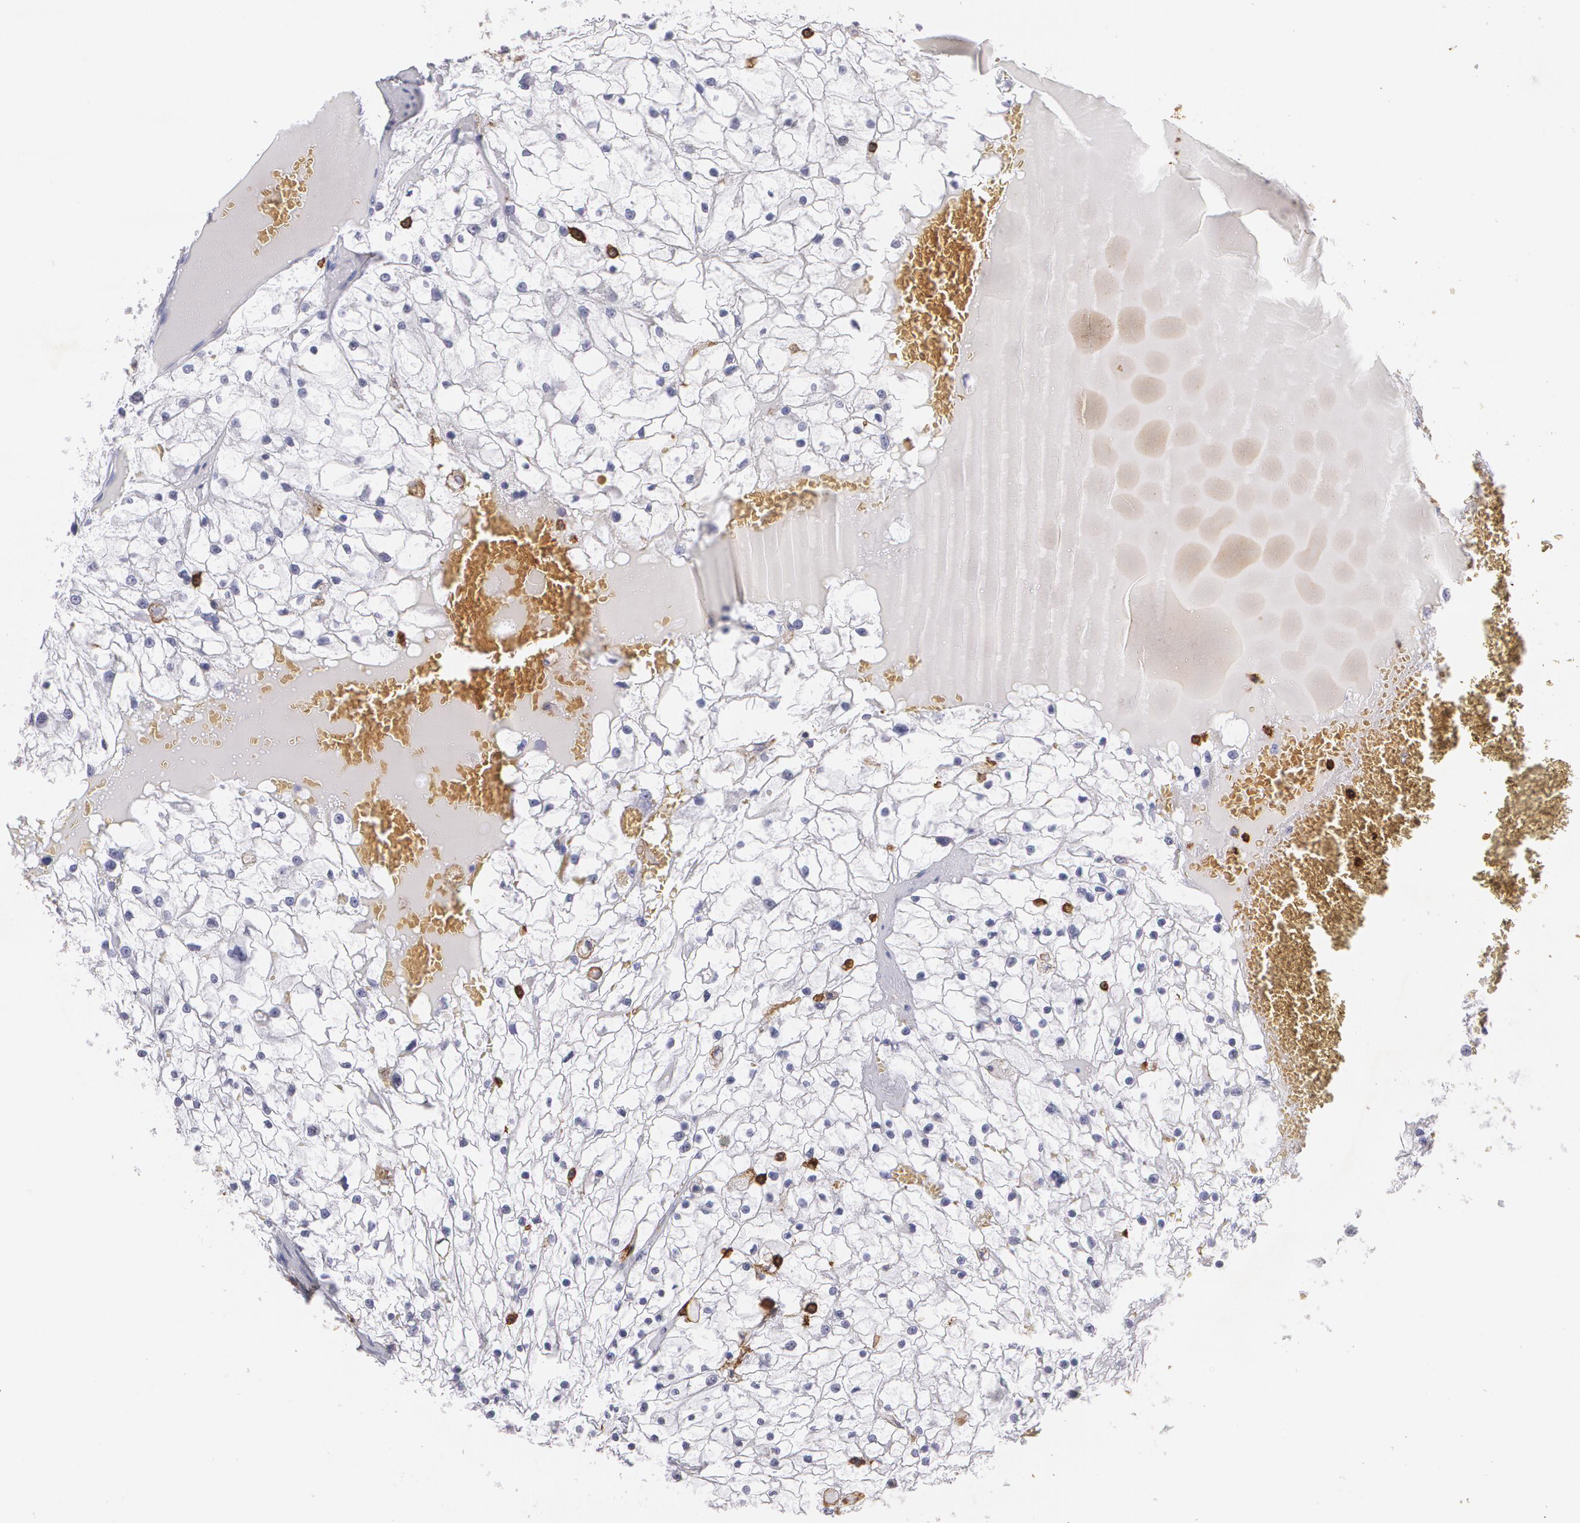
{"staining": {"intensity": "negative", "quantity": "none", "location": "none"}, "tissue": "renal cancer", "cell_type": "Tumor cells", "image_type": "cancer", "snomed": [{"axis": "morphology", "description": "Adenocarcinoma, NOS"}, {"axis": "topography", "description": "Kidney"}], "caption": "Renal adenocarcinoma stained for a protein using IHC displays no staining tumor cells.", "gene": "PTPRC", "patient": {"sex": "male", "age": 61}}